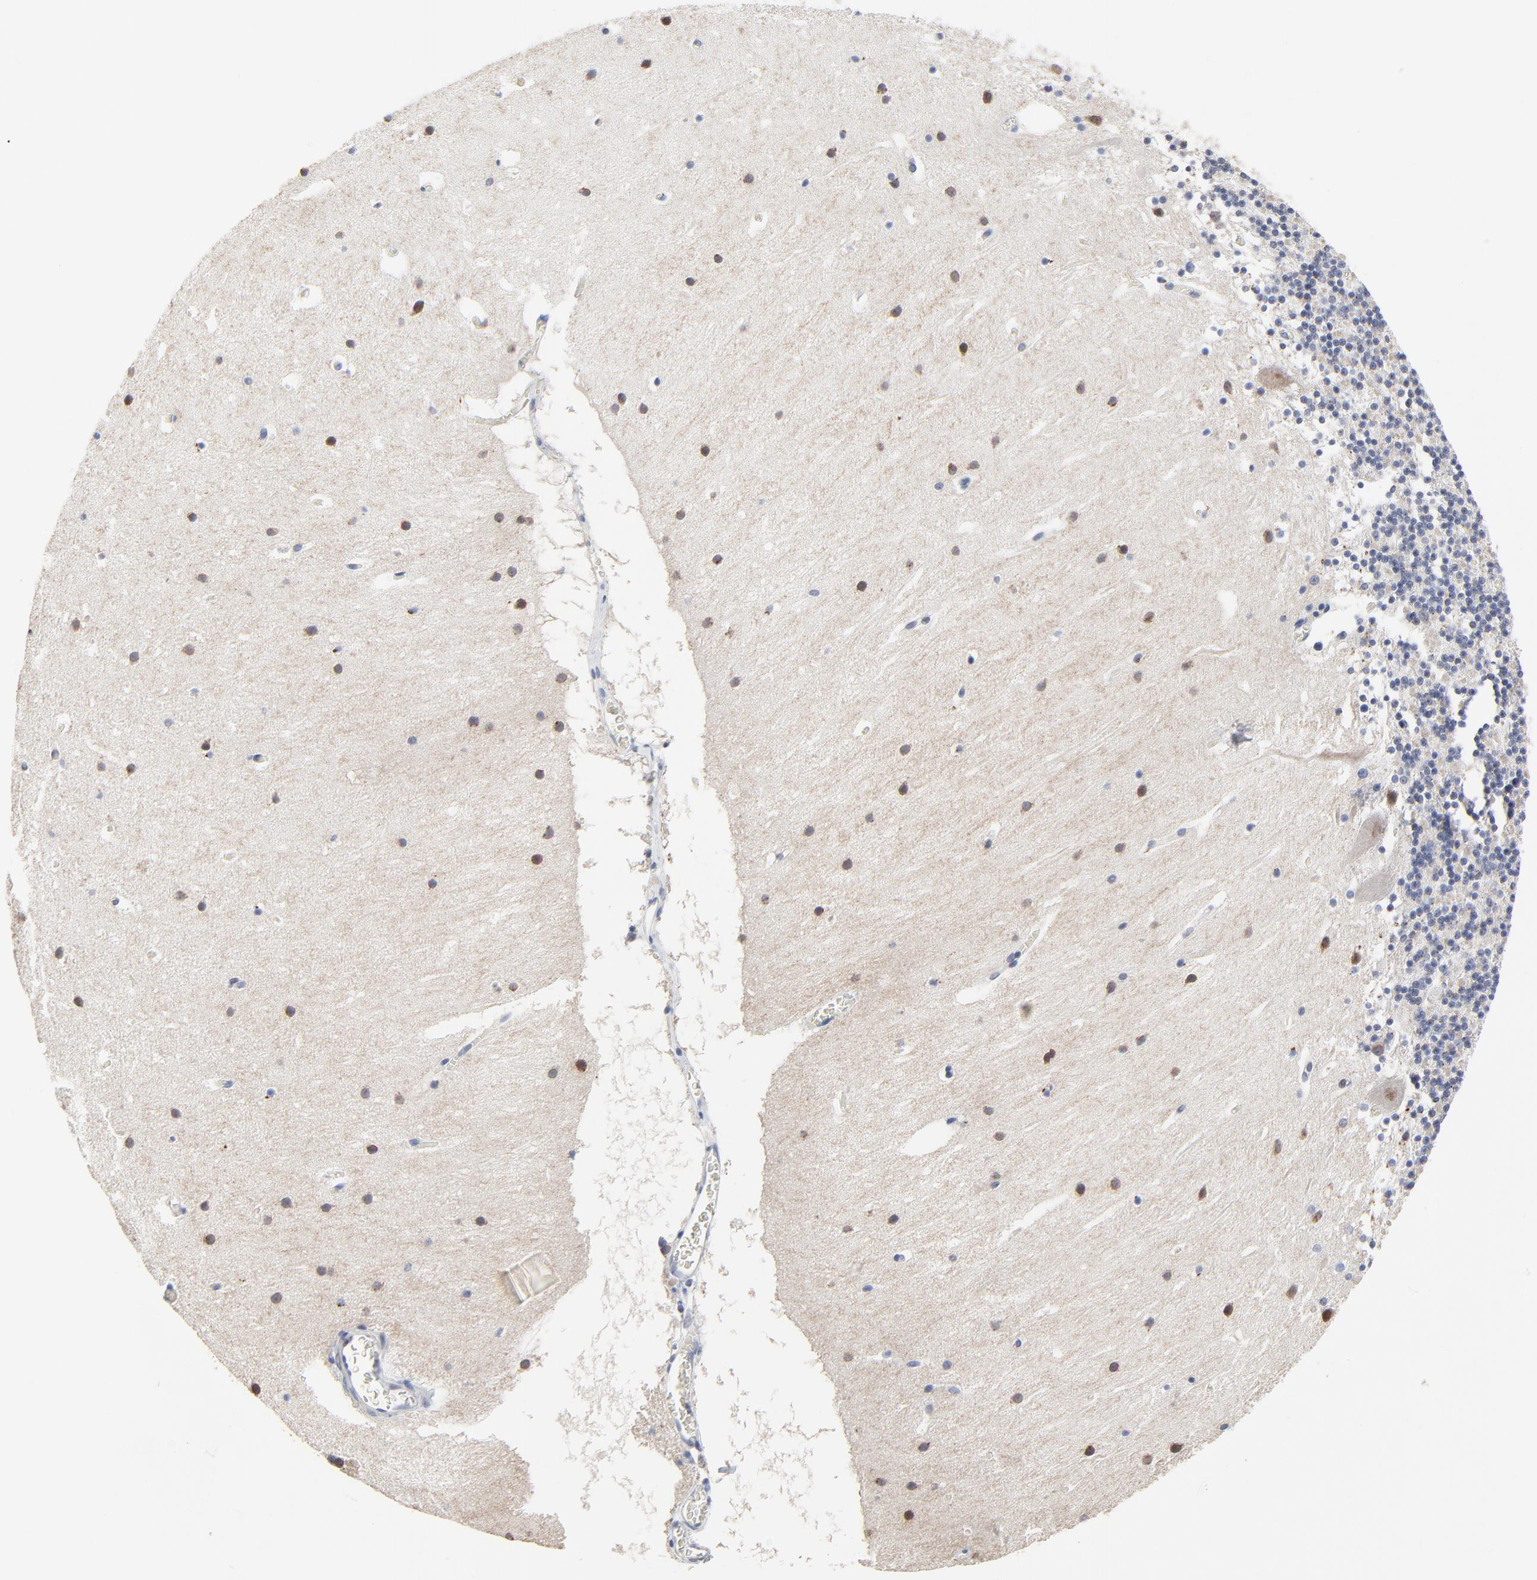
{"staining": {"intensity": "negative", "quantity": "none", "location": "none"}, "tissue": "cerebellum", "cell_type": "Cells in granular layer", "image_type": "normal", "snomed": [{"axis": "morphology", "description": "Normal tissue, NOS"}, {"axis": "topography", "description": "Cerebellum"}], "caption": "A micrograph of cerebellum stained for a protein shows no brown staining in cells in granular layer.", "gene": "LNX1", "patient": {"sex": "male", "age": 45}}